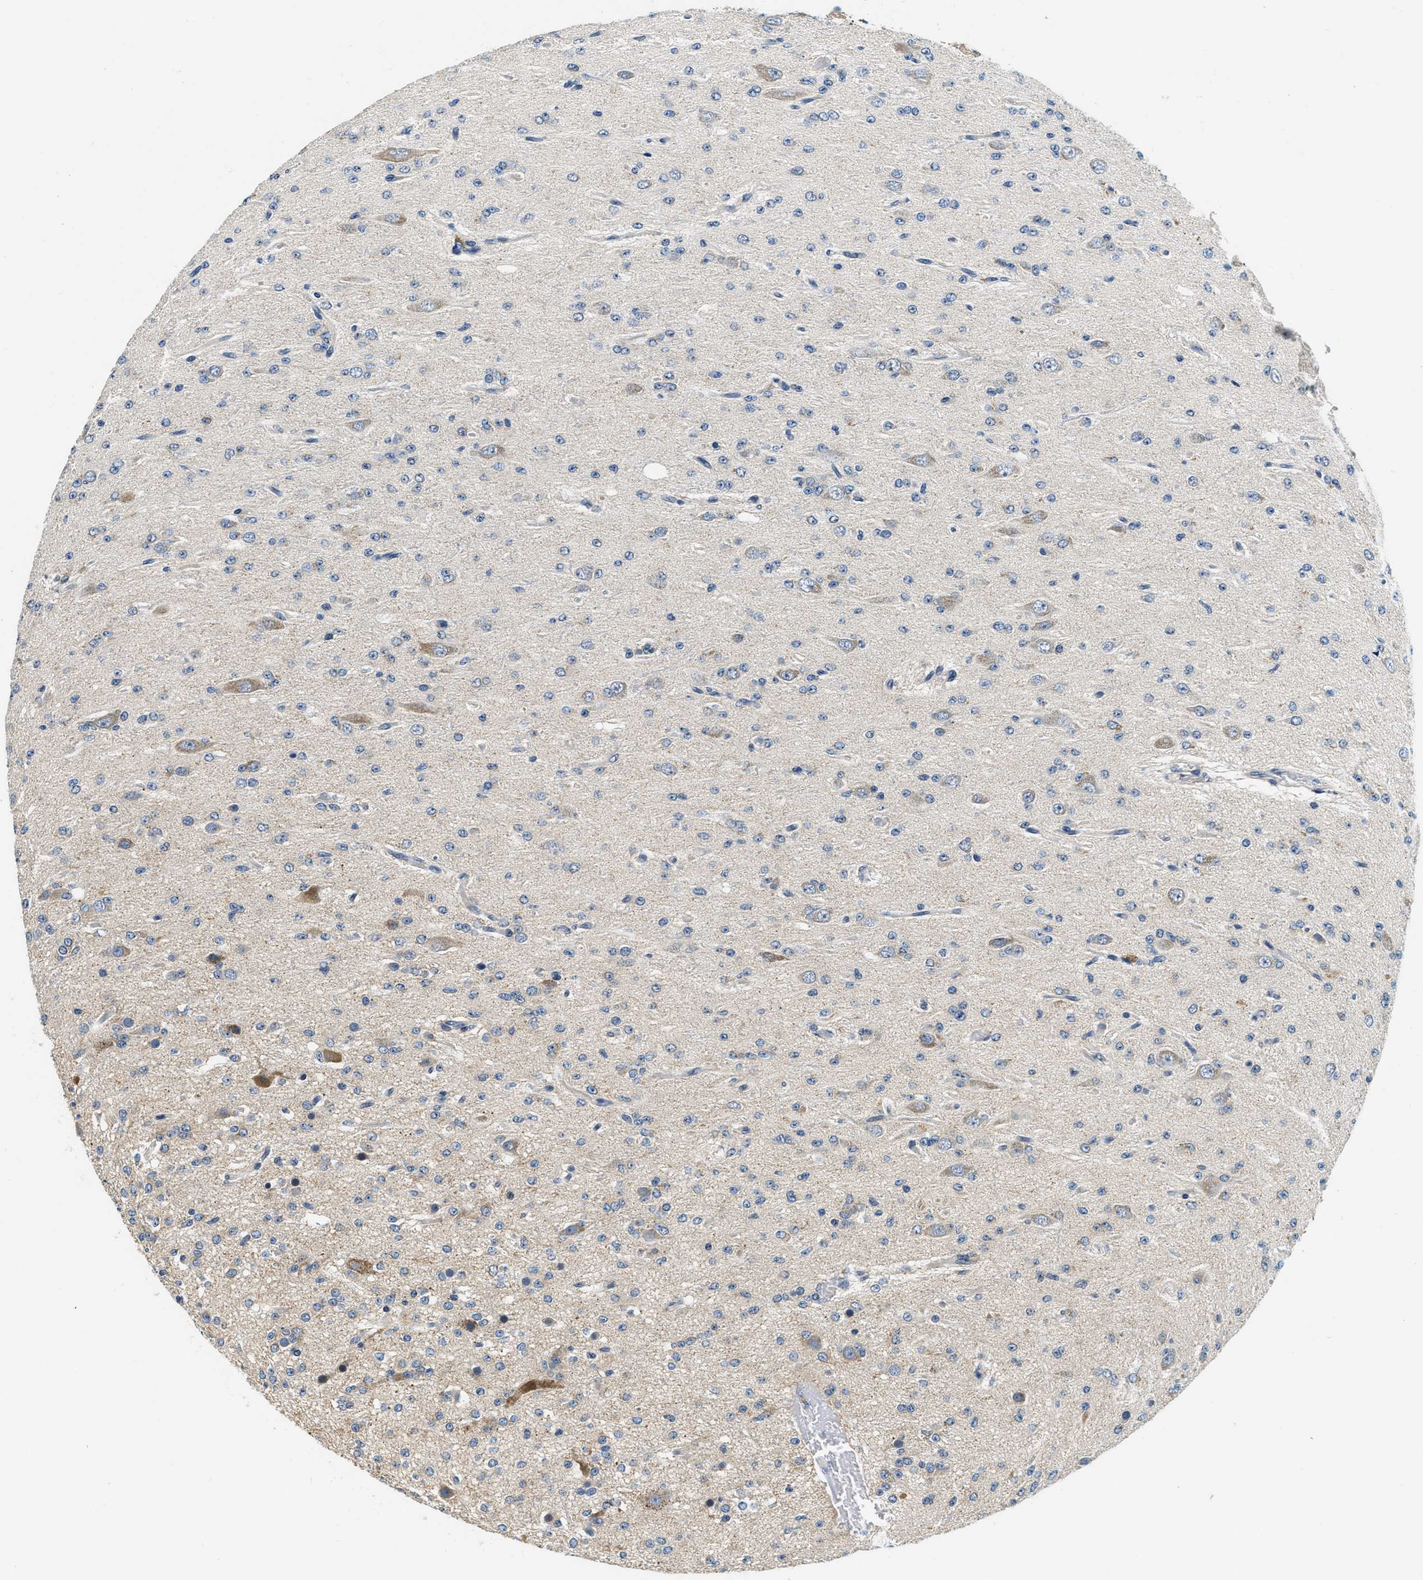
{"staining": {"intensity": "negative", "quantity": "none", "location": "none"}, "tissue": "glioma", "cell_type": "Tumor cells", "image_type": "cancer", "snomed": [{"axis": "morphology", "description": "Glioma, malignant, Low grade"}, {"axis": "topography", "description": "Brain"}], "caption": "This is an immunohistochemistry (IHC) histopathology image of malignant glioma (low-grade). There is no positivity in tumor cells.", "gene": "ALDH3A2", "patient": {"sex": "male", "age": 38}}